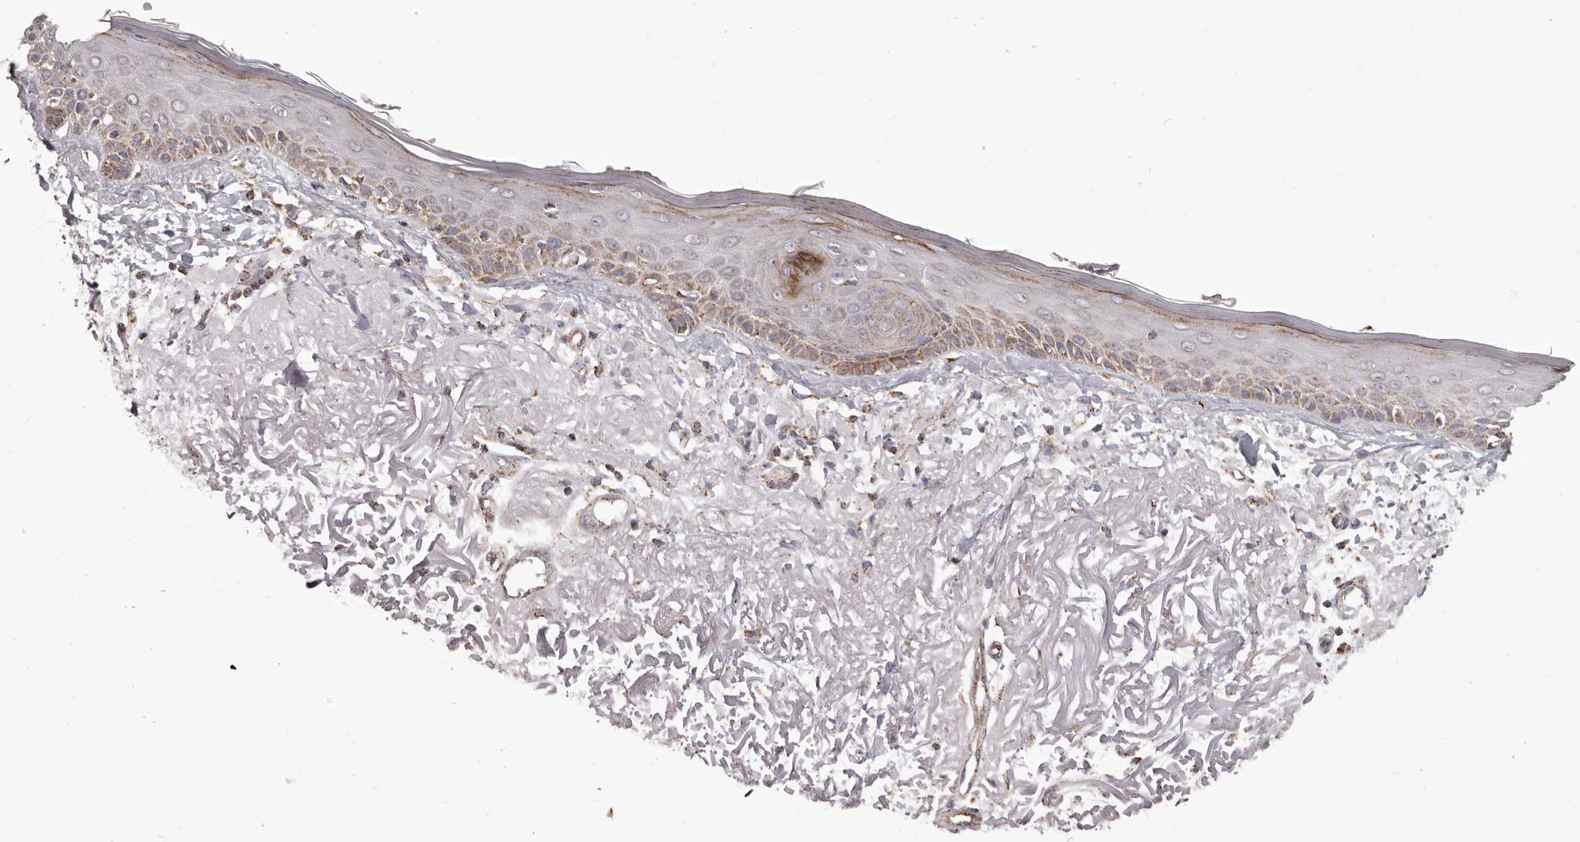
{"staining": {"intensity": "negative", "quantity": "none", "location": "none"}, "tissue": "skin", "cell_type": "Fibroblasts", "image_type": "normal", "snomed": [{"axis": "morphology", "description": "Normal tissue, NOS"}, {"axis": "topography", "description": "Skin"}, {"axis": "topography", "description": "Skeletal muscle"}], "caption": "This image is of benign skin stained with immunohistochemistry to label a protein in brown with the nuclei are counter-stained blue. There is no staining in fibroblasts. (DAB (3,3'-diaminobenzidine) IHC, high magnification).", "gene": "CHRM2", "patient": {"sex": "male", "age": 83}}